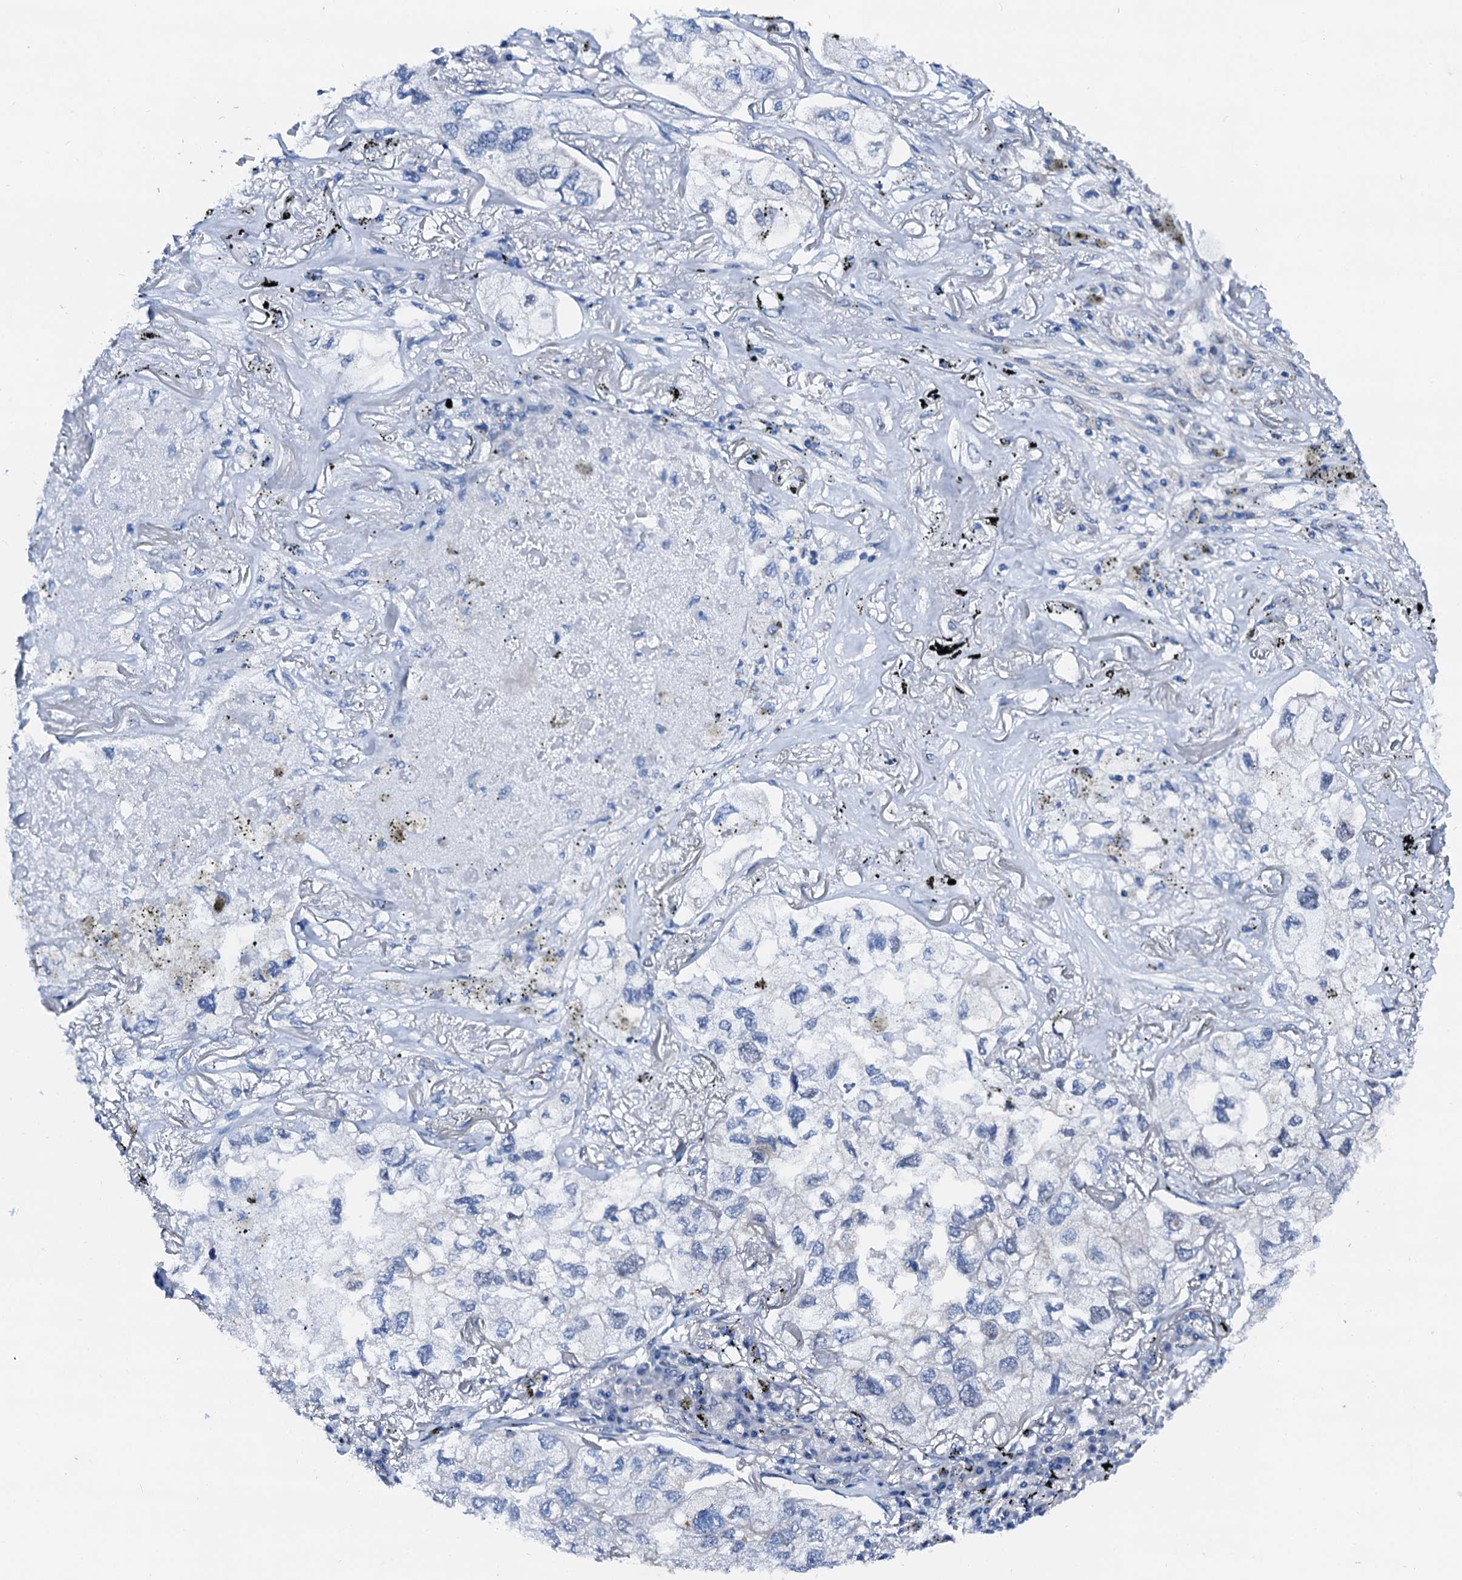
{"staining": {"intensity": "negative", "quantity": "none", "location": "none"}, "tissue": "lung cancer", "cell_type": "Tumor cells", "image_type": "cancer", "snomed": [{"axis": "morphology", "description": "Adenocarcinoma, NOS"}, {"axis": "topography", "description": "Lung"}], "caption": "This is an IHC image of human lung cancer. There is no staining in tumor cells.", "gene": "CSN2", "patient": {"sex": "male", "age": 65}}